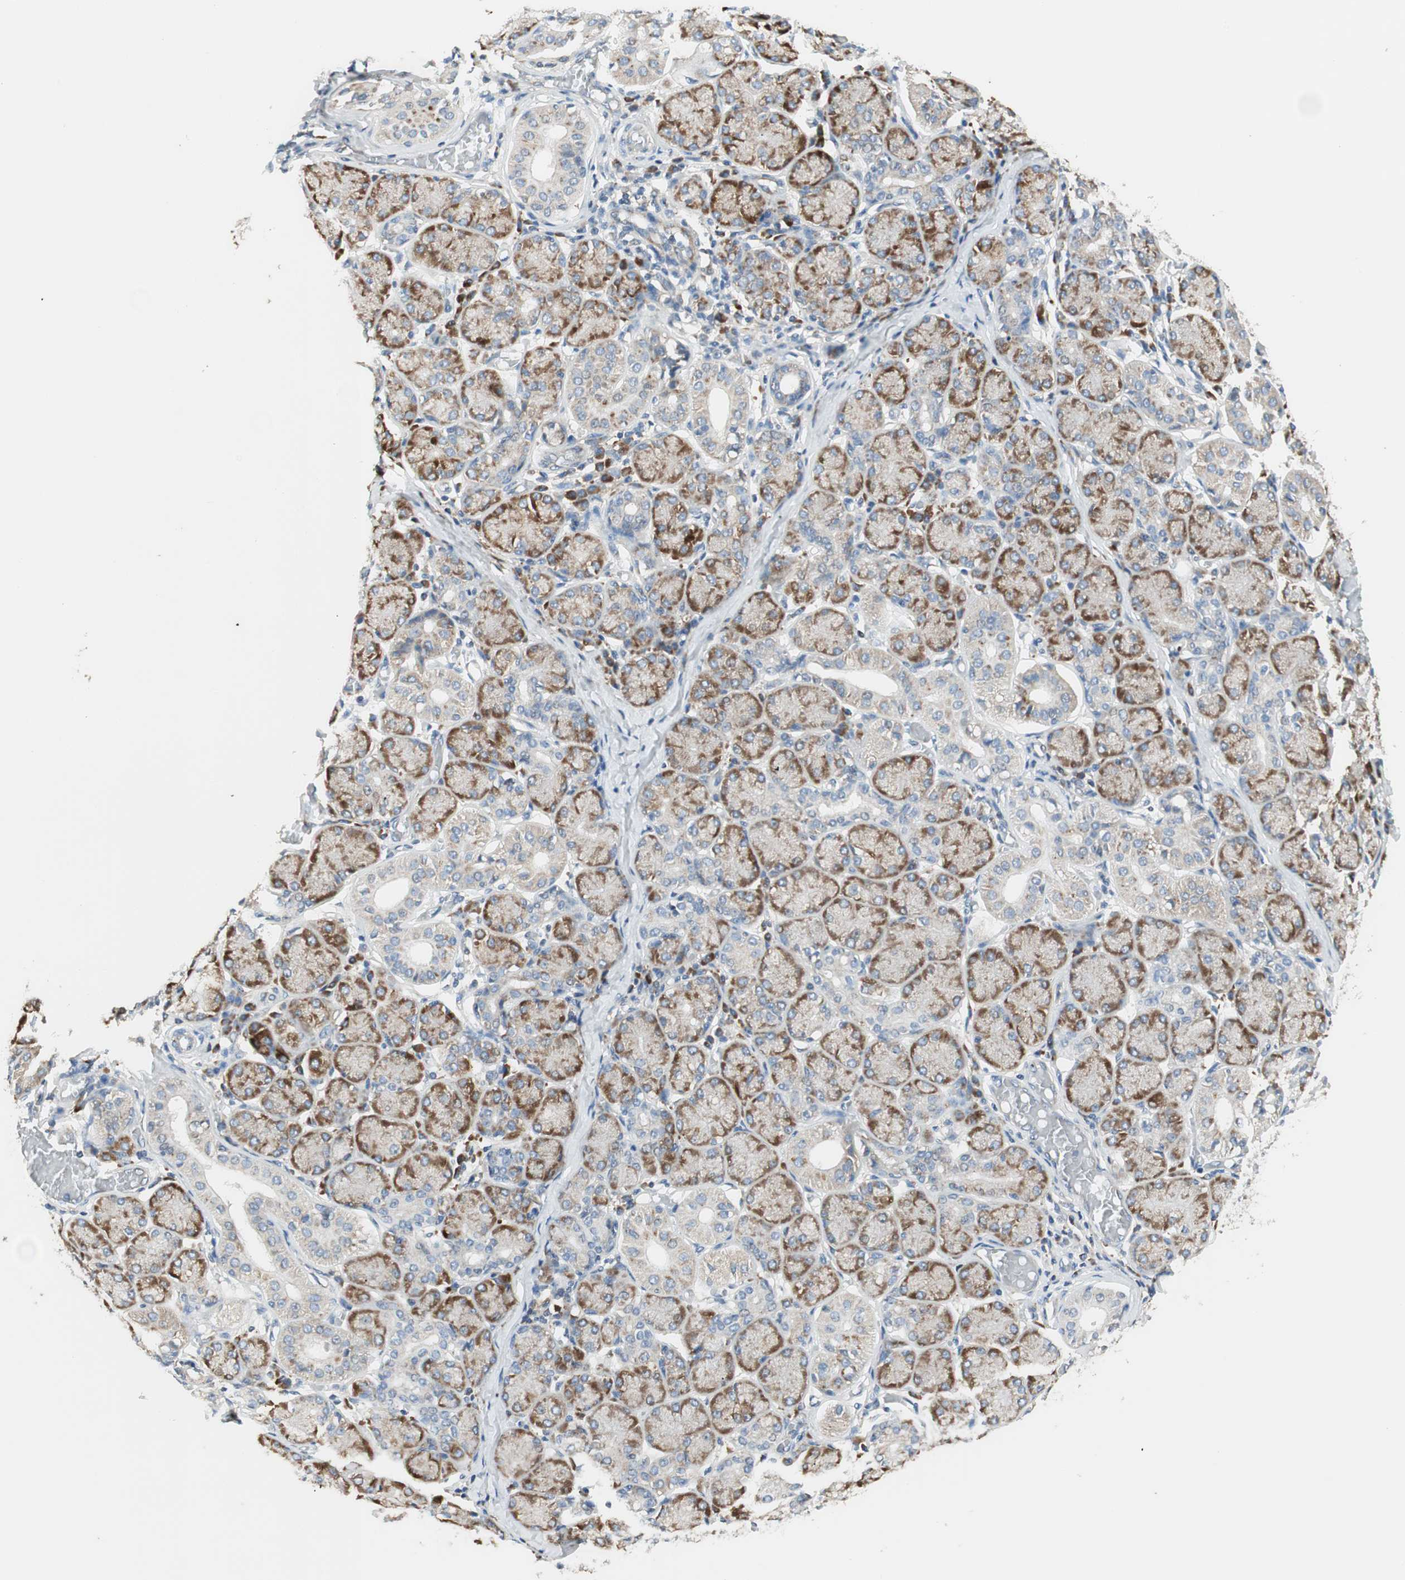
{"staining": {"intensity": "moderate", "quantity": ">75%", "location": "cytoplasmic/membranous"}, "tissue": "salivary gland", "cell_type": "Glandular cells", "image_type": "normal", "snomed": [{"axis": "morphology", "description": "Normal tissue, NOS"}, {"axis": "topography", "description": "Salivary gland"}], "caption": "Salivary gland stained with a brown dye reveals moderate cytoplasmic/membranous positive expression in about >75% of glandular cells.", "gene": "RPL23", "patient": {"sex": "female", "age": 24}}